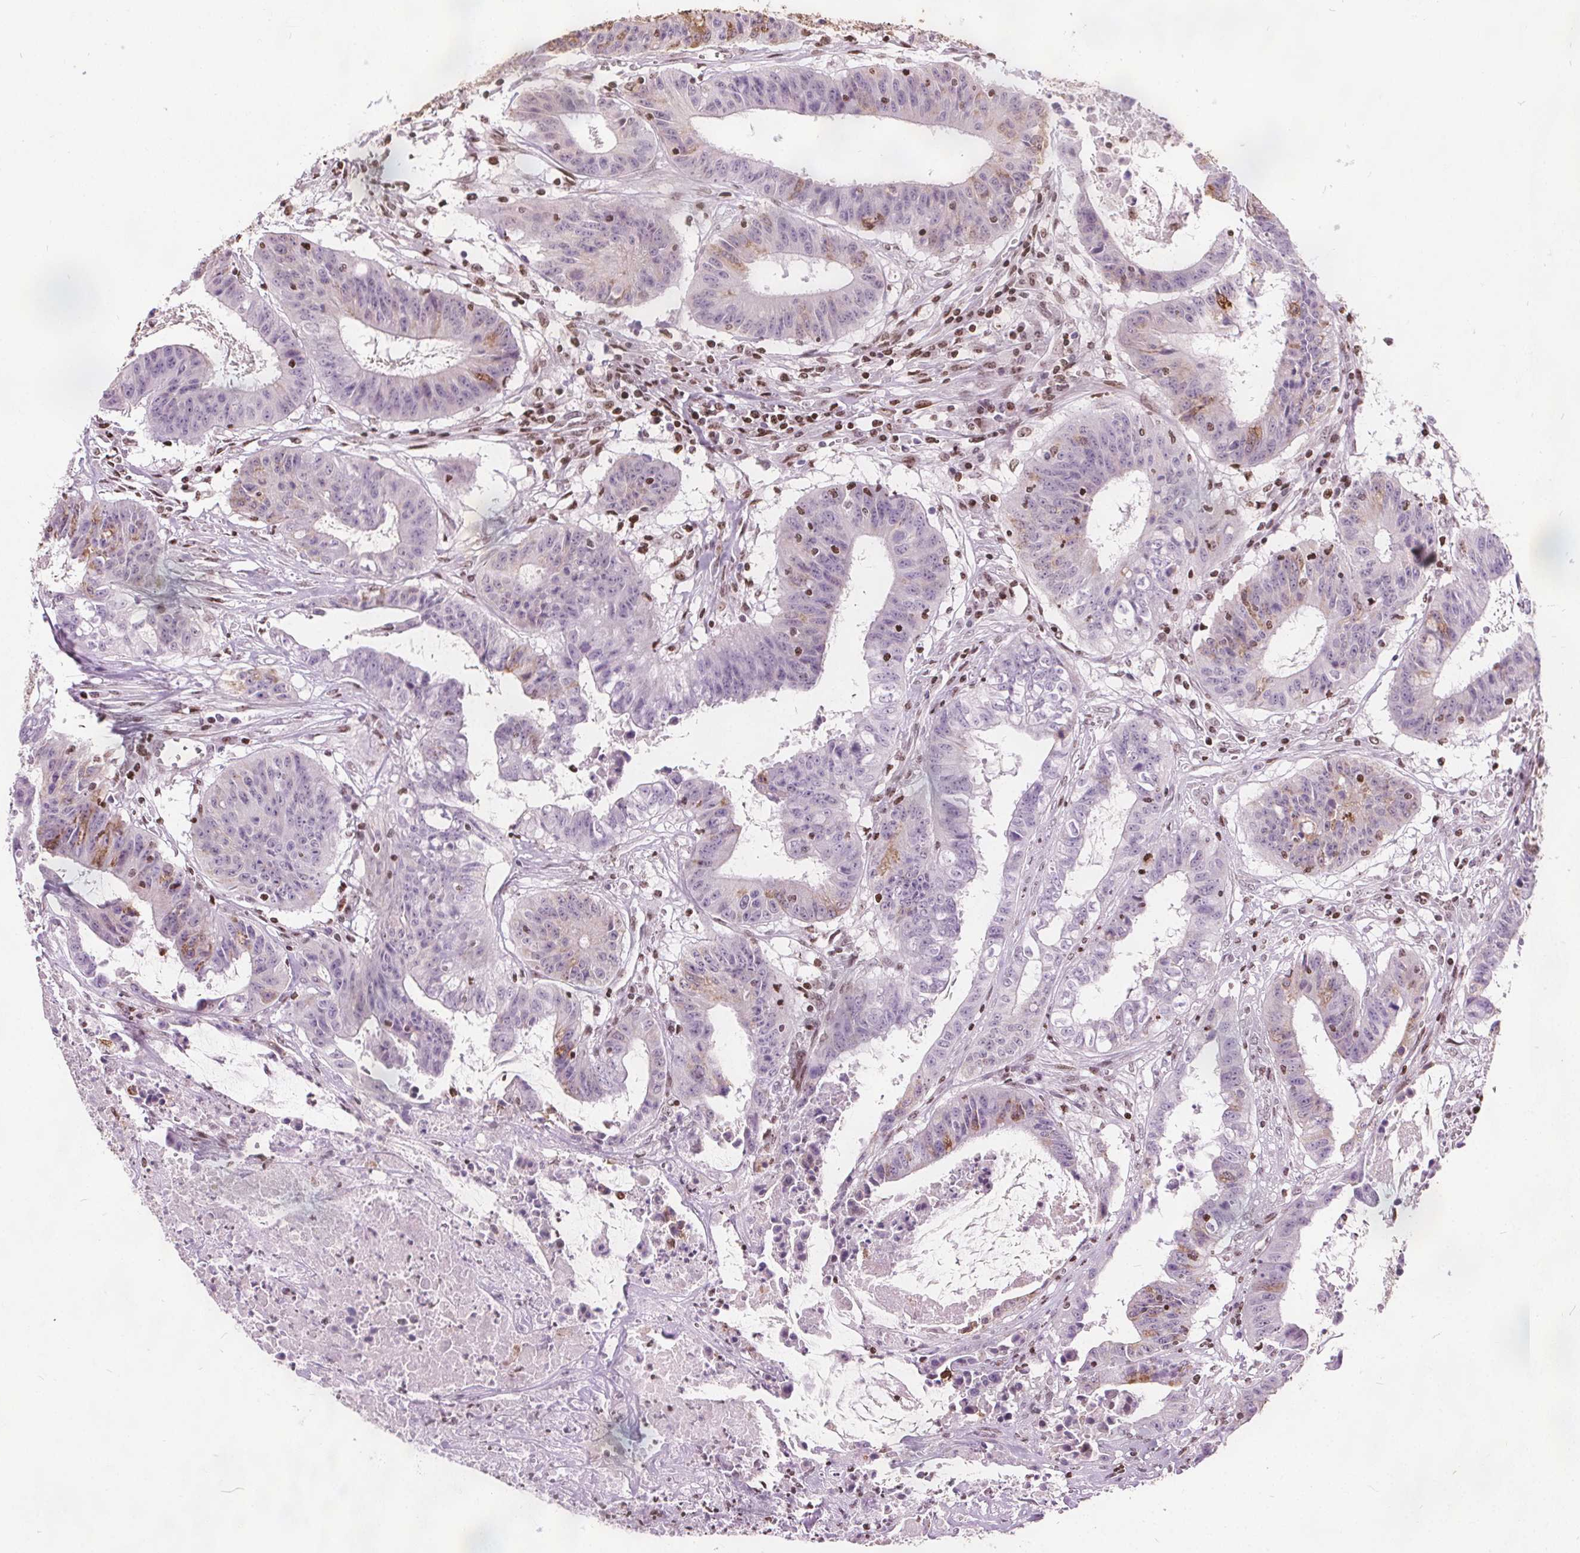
{"staining": {"intensity": "weak", "quantity": "<25%", "location": "cytoplasmic/membranous"}, "tissue": "colorectal cancer", "cell_type": "Tumor cells", "image_type": "cancer", "snomed": [{"axis": "morphology", "description": "Adenocarcinoma, NOS"}, {"axis": "topography", "description": "Colon"}], "caption": "A high-resolution image shows immunohistochemistry staining of colorectal adenocarcinoma, which displays no significant expression in tumor cells.", "gene": "ISLR2", "patient": {"sex": "male", "age": 33}}